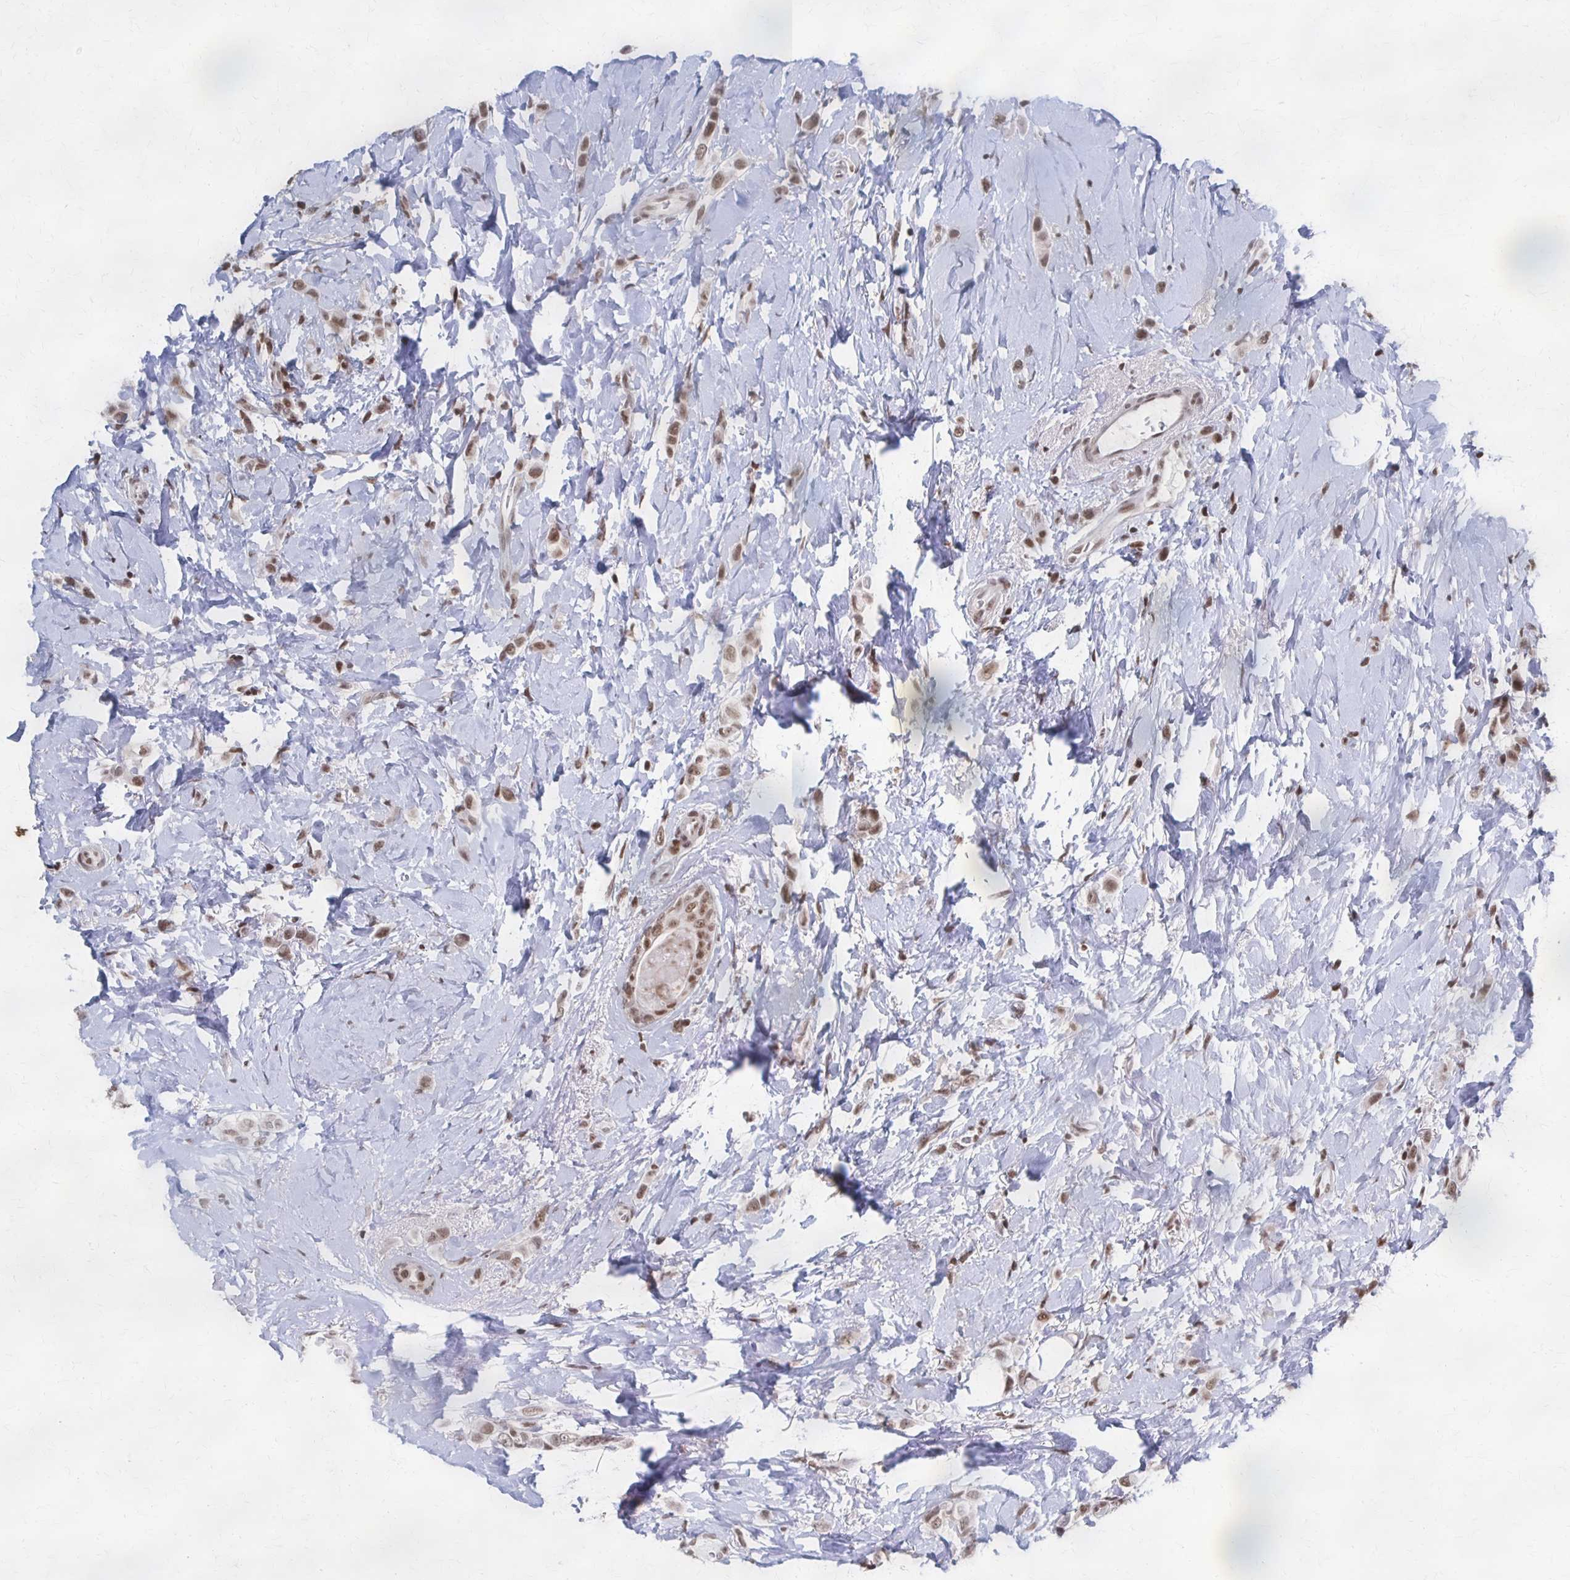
{"staining": {"intensity": "moderate", "quantity": ">75%", "location": "nuclear"}, "tissue": "breast cancer", "cell_type": "Tumor cells", "image_type": "cancer", "snomed": [{"axis": "morphology", "description": "Lobular carcinoma"}, {"axis": "topography", "description": "Breast"}], "caption": "This image reveals breast cancer stained with immunohistochemistry (IHC) to label a protein in brown. The nuclear of tumor cells show moderate positivity for the protein. Nuclei are counter-stained blue.", "gene": "GTF2B", "patient": {"sex": "female", "age": 66}}